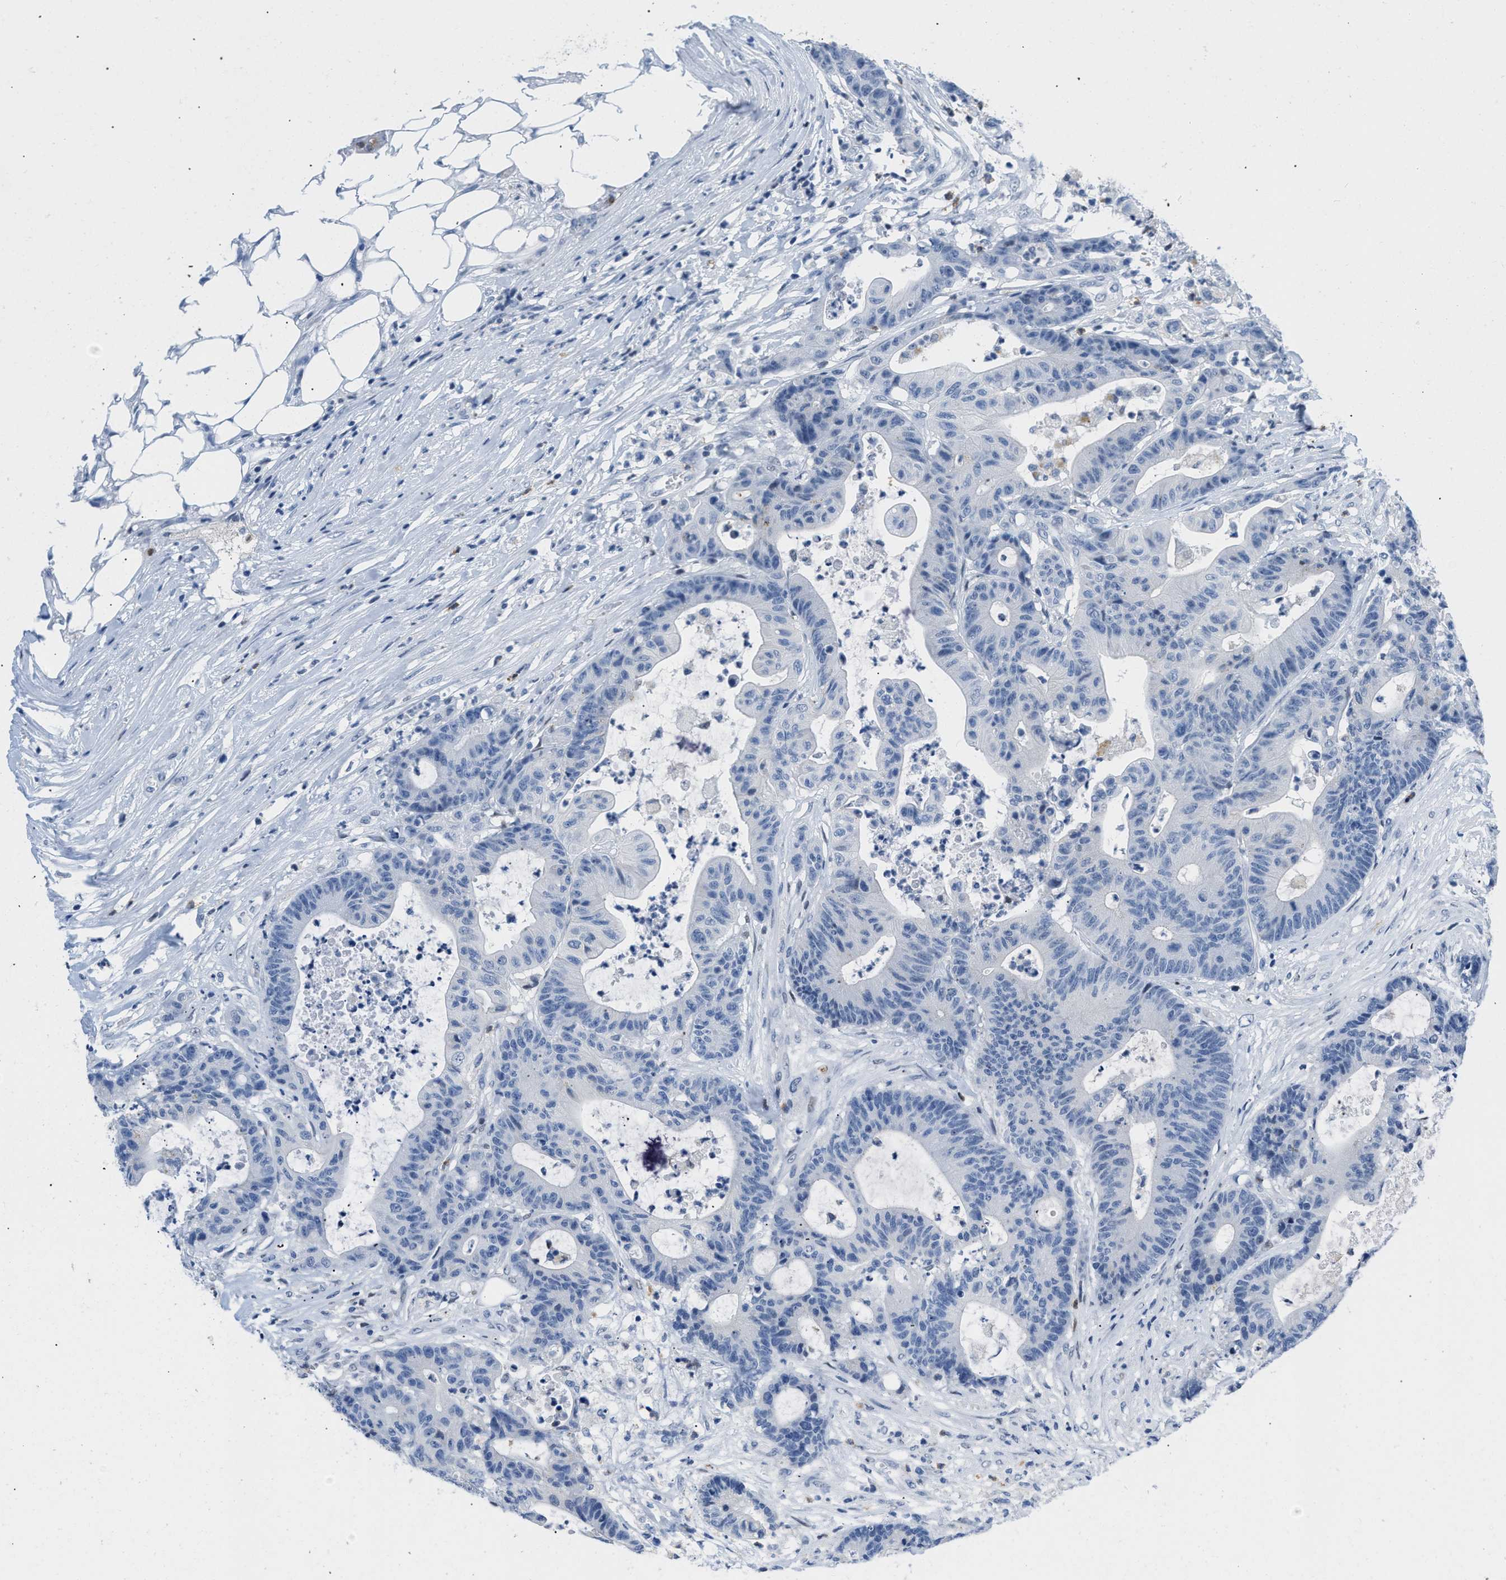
{"staining": {"intensity": "negative", "quantity": "none", "location": "none"}, "tissue": "colorectal cancer", "cell_type": "Tumor cells", "image_type": "cancer", "snomed": [{"axis": "morphology", "description": "Adenocarcinoma, NOS"}, {"axis": "topography", "description": "Colon"}], "caption": "IHC of human adenocarcinoma (colorectal) demonstrates no staining in tumor cells.", "gene": "BOLL", "patient": {"sex": "female", "age": 84}}